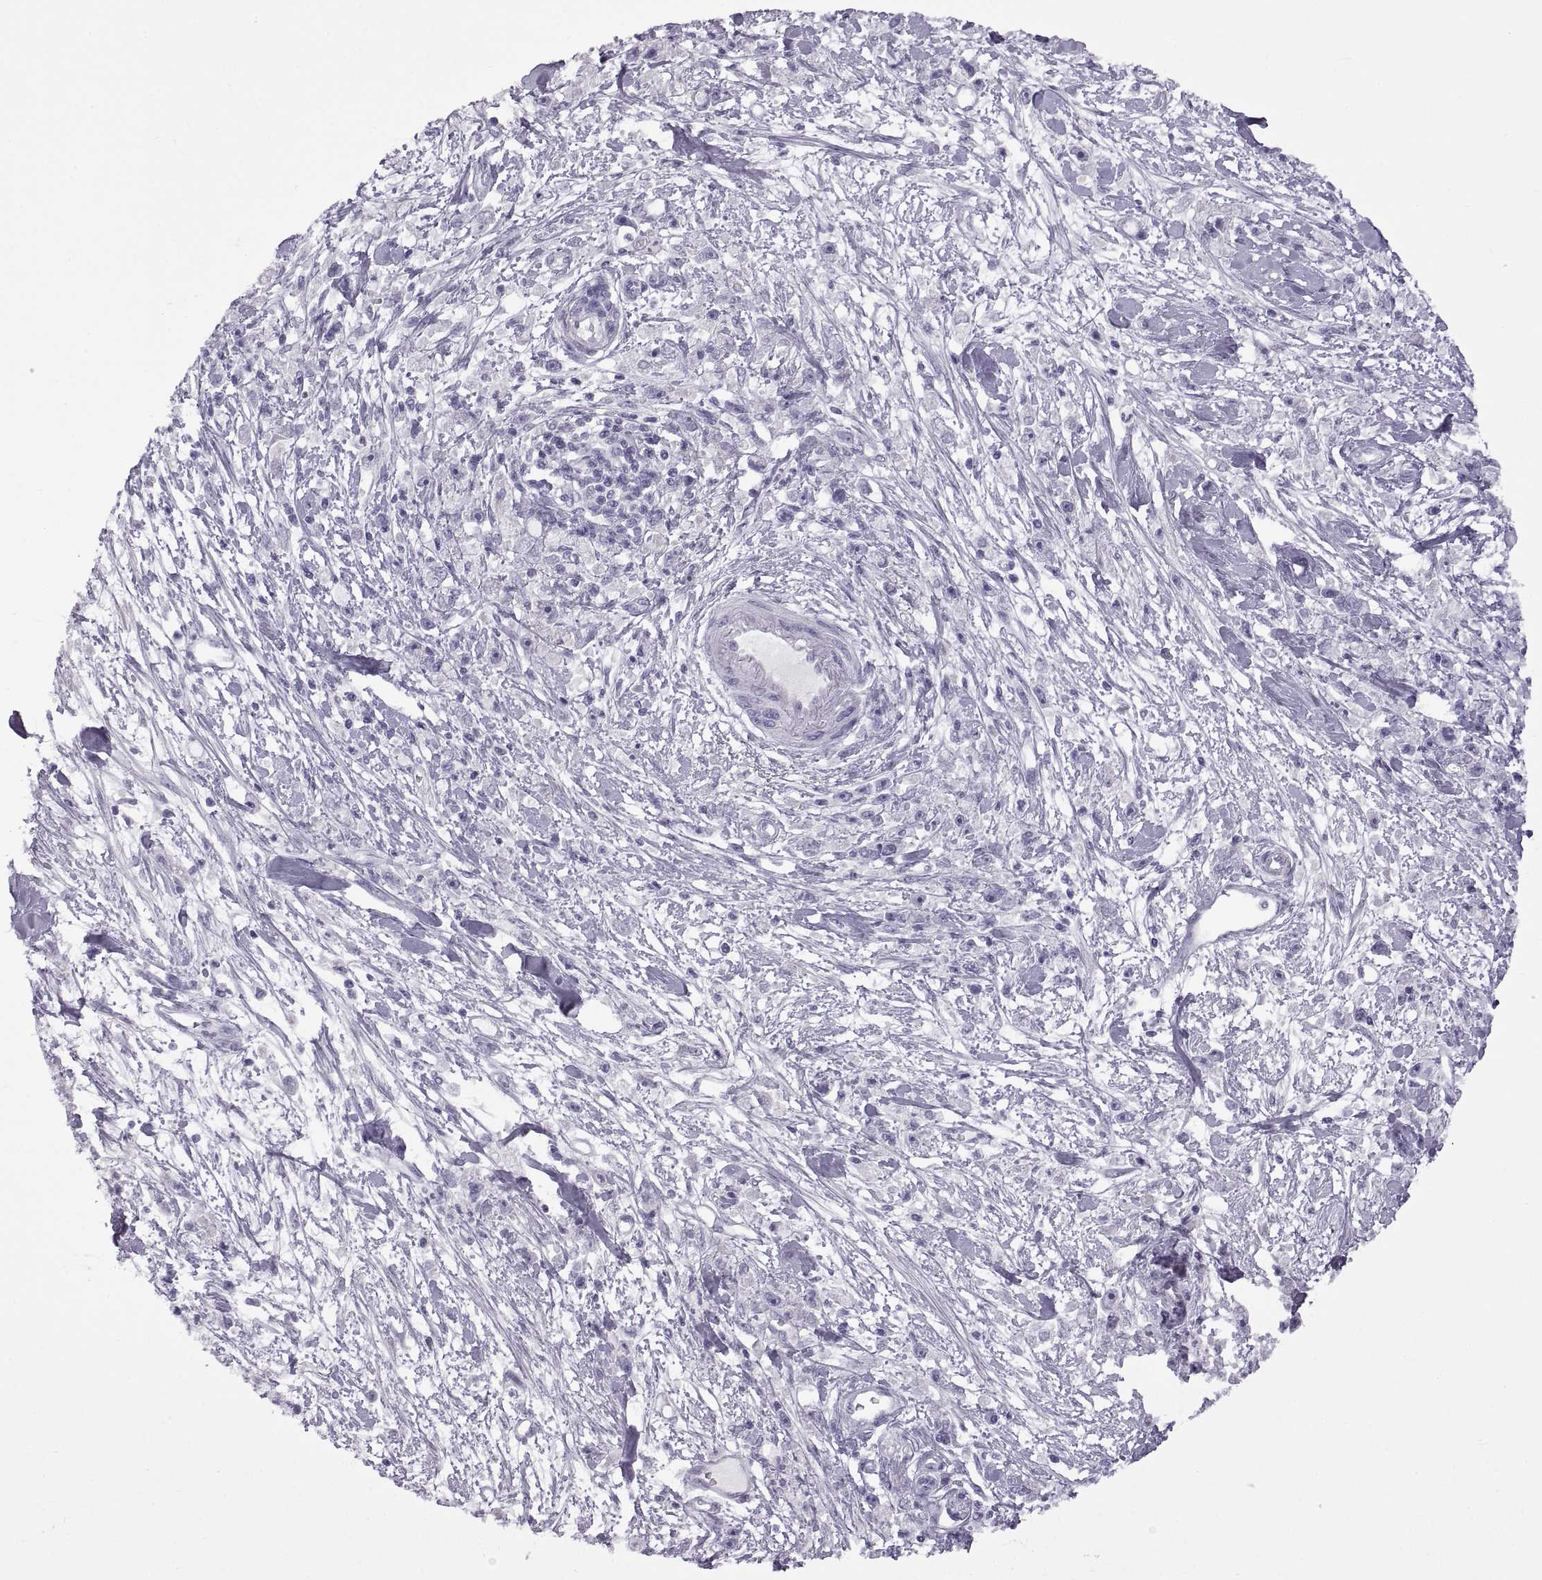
{"staining": {"intensity": "negative", "quantity": "none", "location": "none"}, "tissue": "stomach cancer", "cell_type": "Tumor cells", "image_type": "cancer", "snomed": [{"axis": "morphology", "description": "Adenocarcinoma, NOS"}, {"axis": "topography", "description": "Stomach"}], "caption": "Tumor cells show no significant staining in stomach adenocarcinoma. The staining was performed using DAB to visualize the protein expression in brown, while the nuclei were stained in blue with hematoxylin (Magnification: 20x).", "gene": "RDM1", "patient": {"sex": "female", "age": 59}}